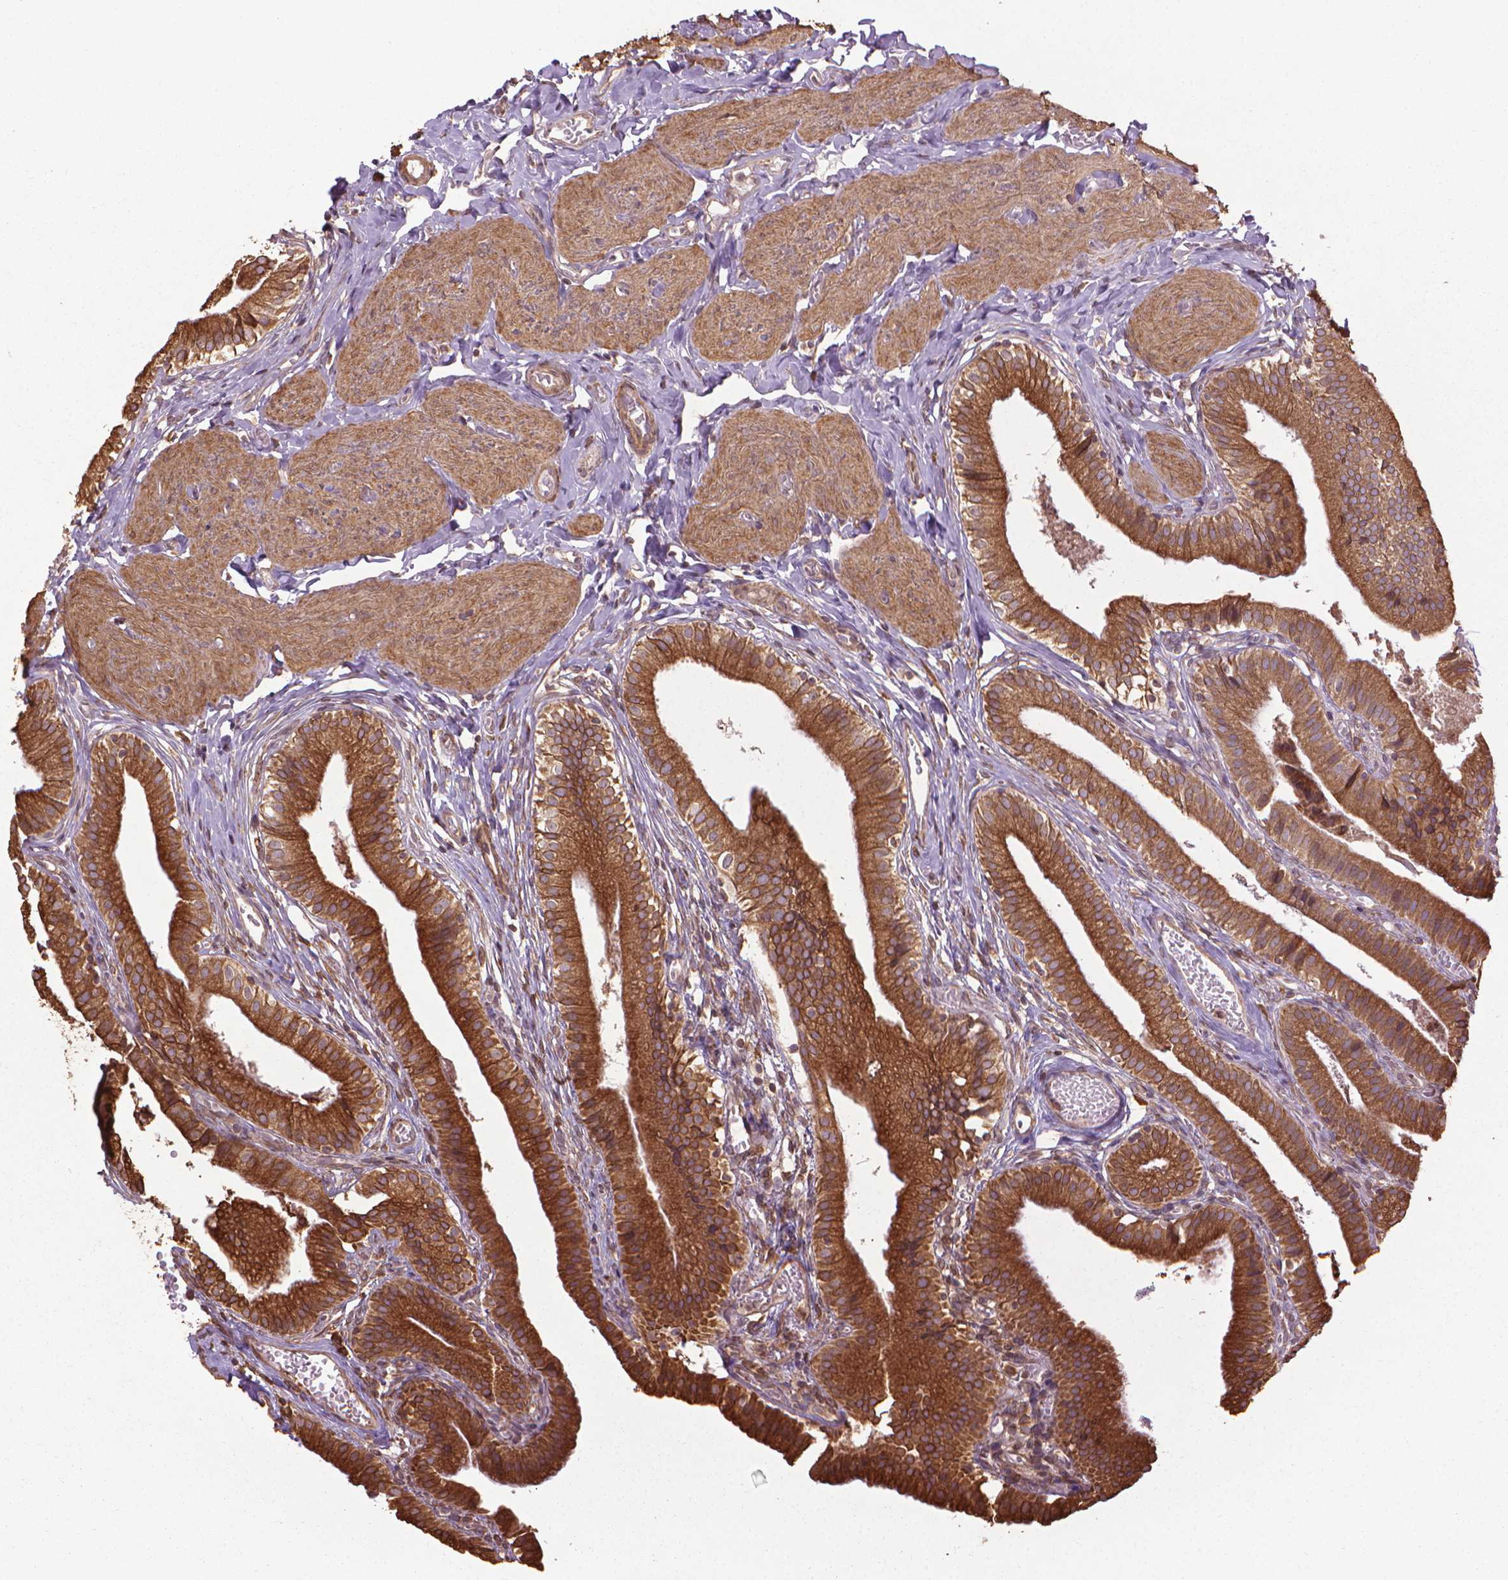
{"staining": {"intensity": "strong", "quantity": ">75%", "location": "cytoplasmic/membranous"}, "tissue": "gallbladder", "cell_type": "Glandular cells", "image_type": "normal", "snomed": [{"axis": "morphology", "description": "Normal tissue, NOS"}, {"axis": "topography", "description": "Gallbladder"}], "caption": "Brown immunohistochemical staining in benign gallbladder demonstrates strong cytoplasmic/membranous expression in about >75% of glandular cells.", "gene": "GAS1", "patient": {"sex": "female", "age": 47}}